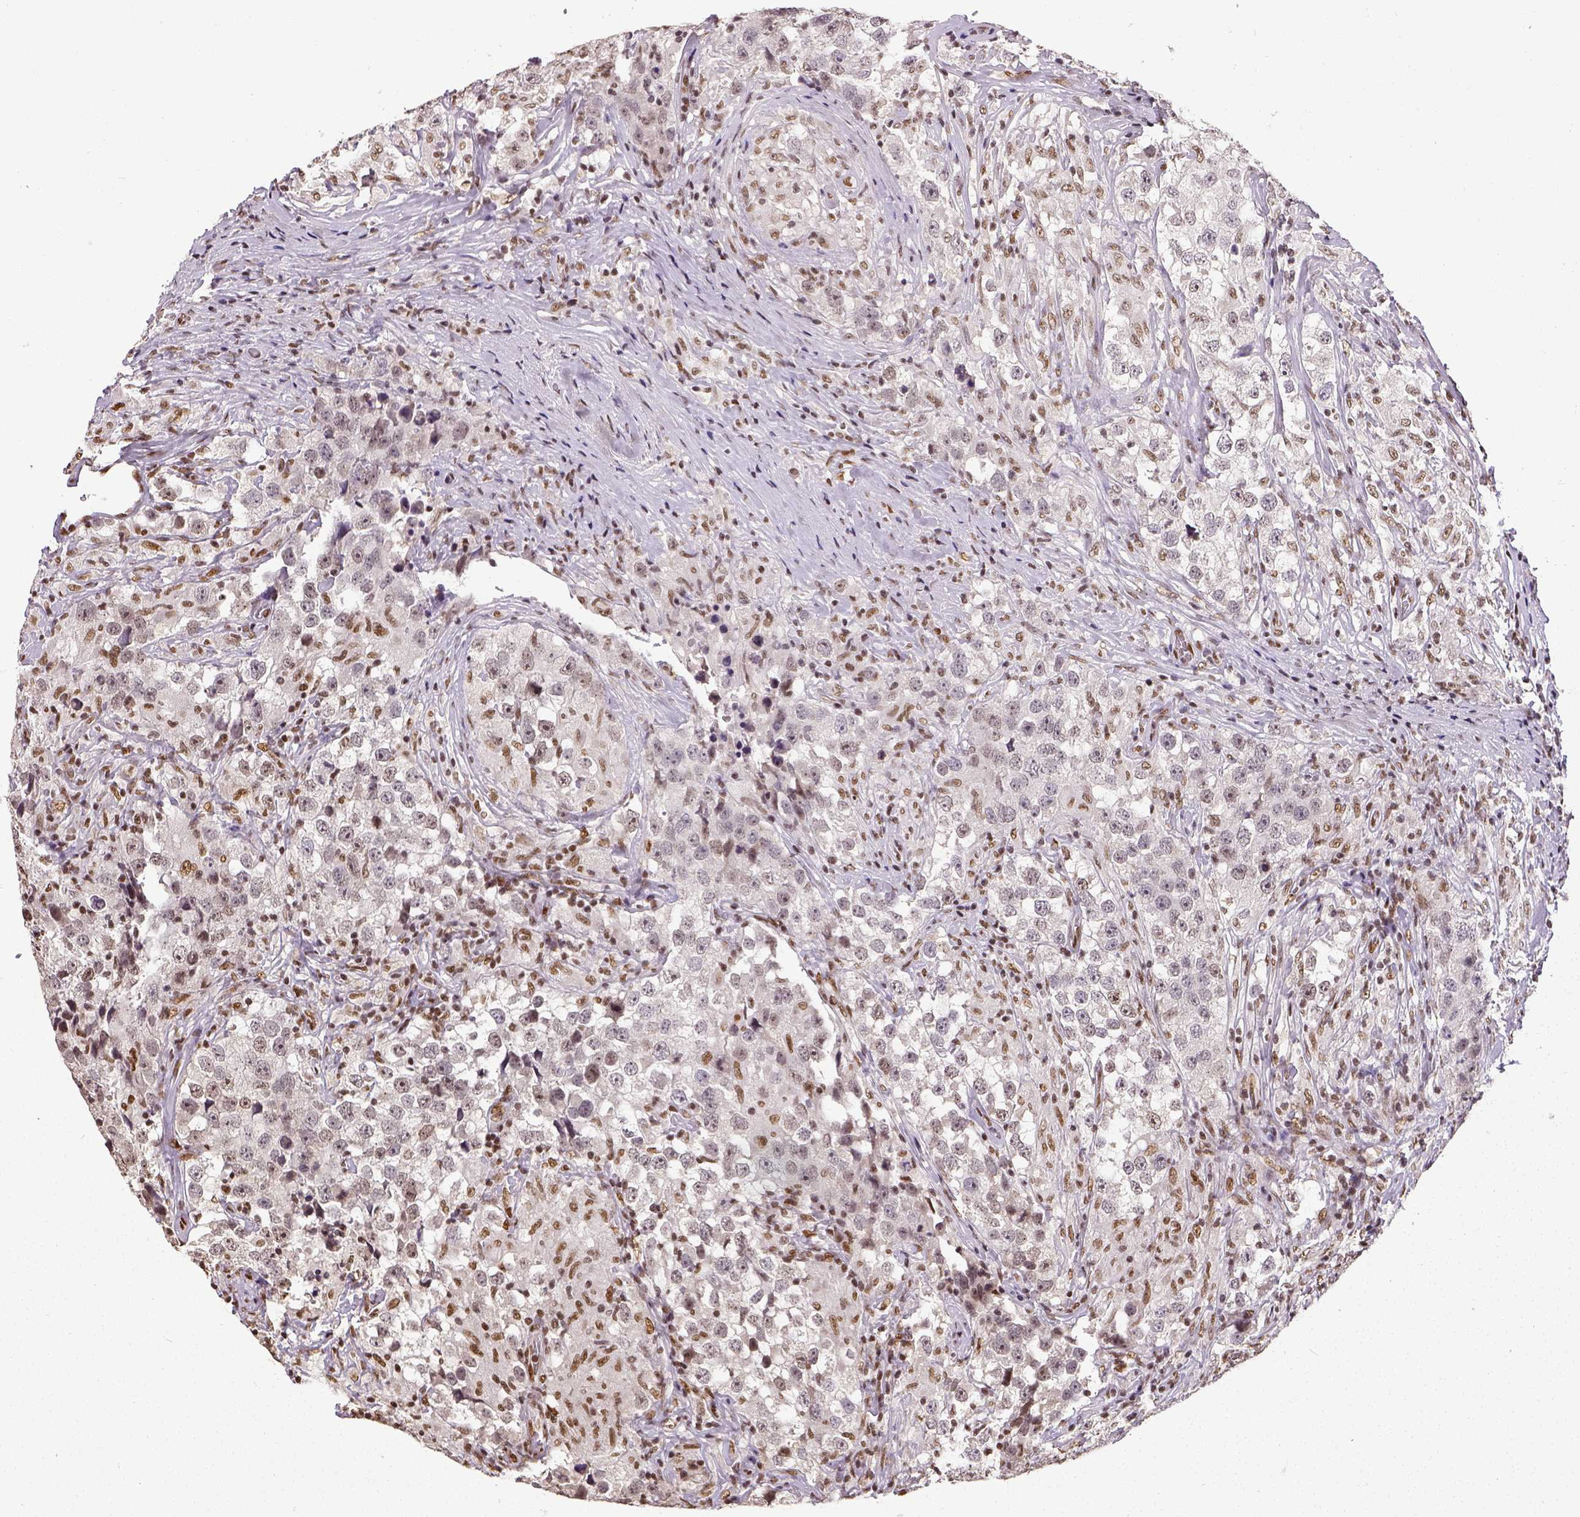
{"staining": {"intensity": "negative", "quantity": "none", "location": "none"}, "tissue": "testis cancer", "cell_type": "Tumor cells", "image_type": "cancer", "snomed": [{"axis": "morphology", "description": "Seminoma, NOS"}, {"axis": "topography", "description": "Testis"}], "caption": "High power microscopy photomicrograph of an immunohistochemistry (IHC) image of testis seminoma, revealing no significant expression in tumor cells.", "gene": "ATRX", "patient": {"sex": "male", "age": 46}}